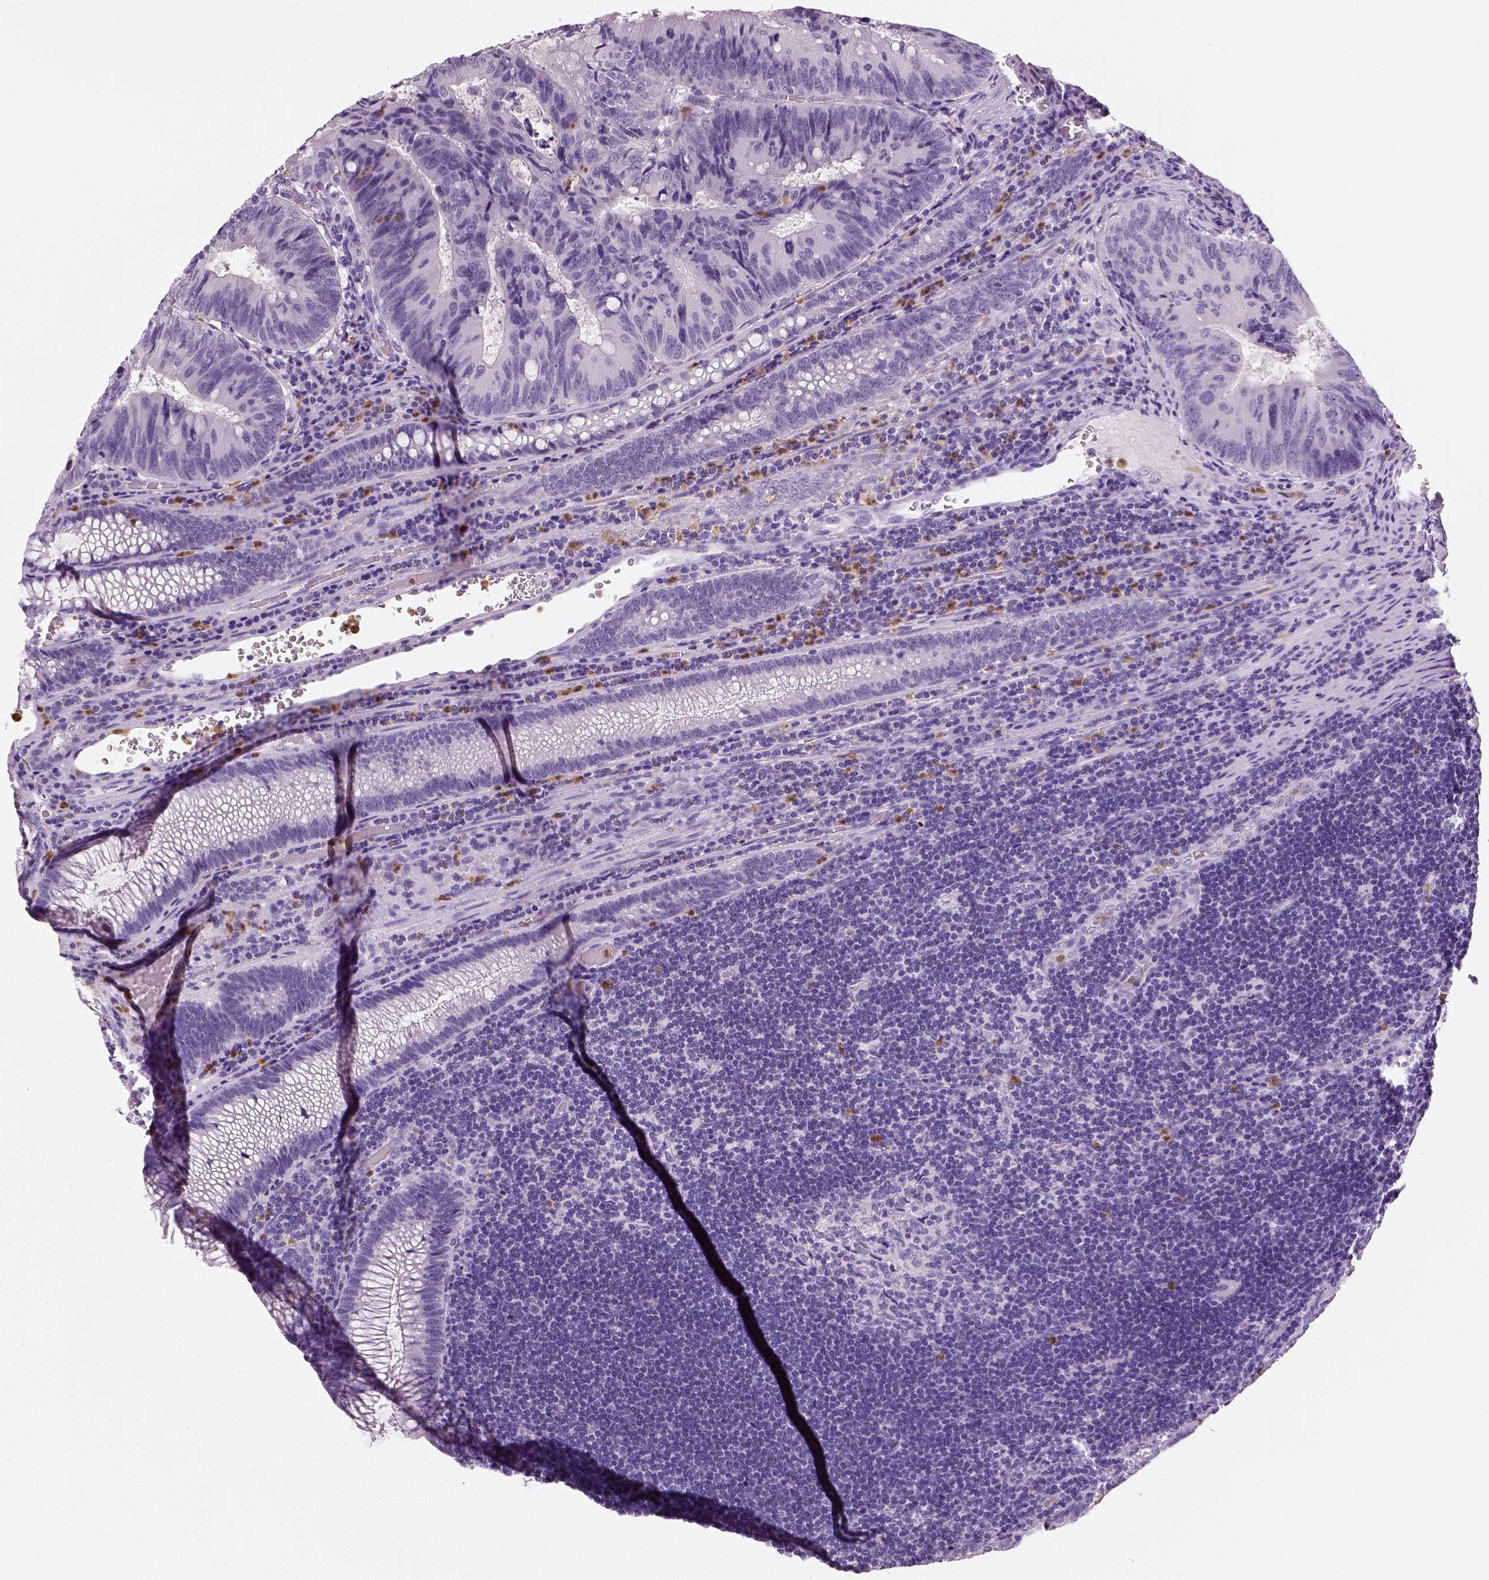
{"staining": {"intensity": "negative", "quantity": "none", "location": "none"}, "tissue": "colorectal cancer", "cell_type": "Tumor cells", "image_type": "cancer", "snomed": [{"axis": "morphology", "description": "Adenocarcinoma, NOS"}, {"axis": "topography", "description": "Colon"}], "caption": "Immunohistochemistry of colorectal cancer (adenocarcinoma) shows no staining in tumor cells.", "gene": "NECAB2", "patient": {"sex": "male", "age": 67}}